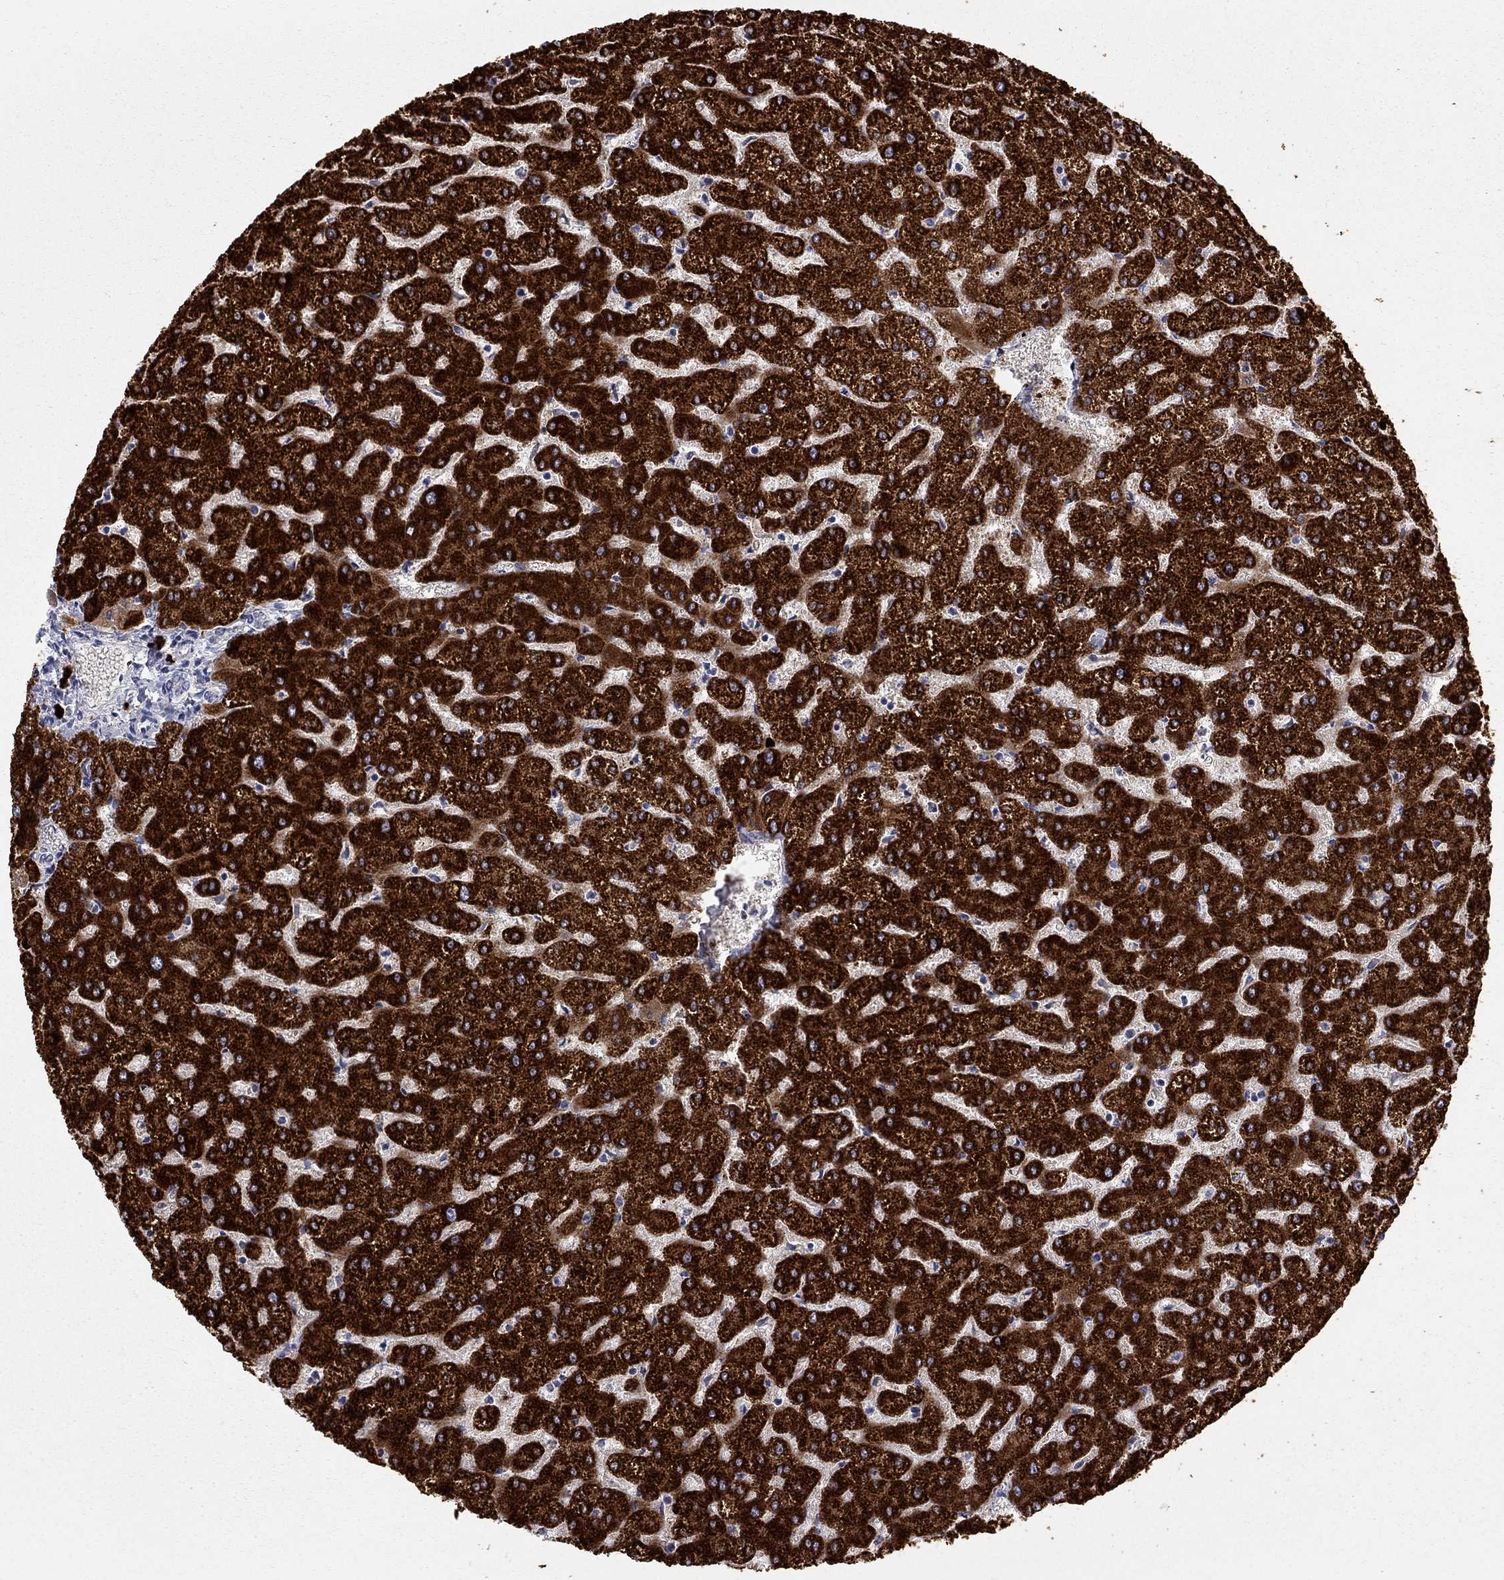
{"staining": {"intensity": "negative", "quantity": "none", "location": "none"}, "tissue": "liver", "cell_type": "Cholangiocytes", "image_type": "normal", "snomed": [{"axis": "morphology", "description": "Normal tissue, NOS"}, {"axis": "topography", "description": "Liver"}], "caption": "Protein analysis of unremarkable liver demonstrates no significant expression in cholangiocytes. (DAB immunohistochemistry (IHC), high magnification).", "gene": "ACSL1", "patient": {"sex": "female", "age": 32}}